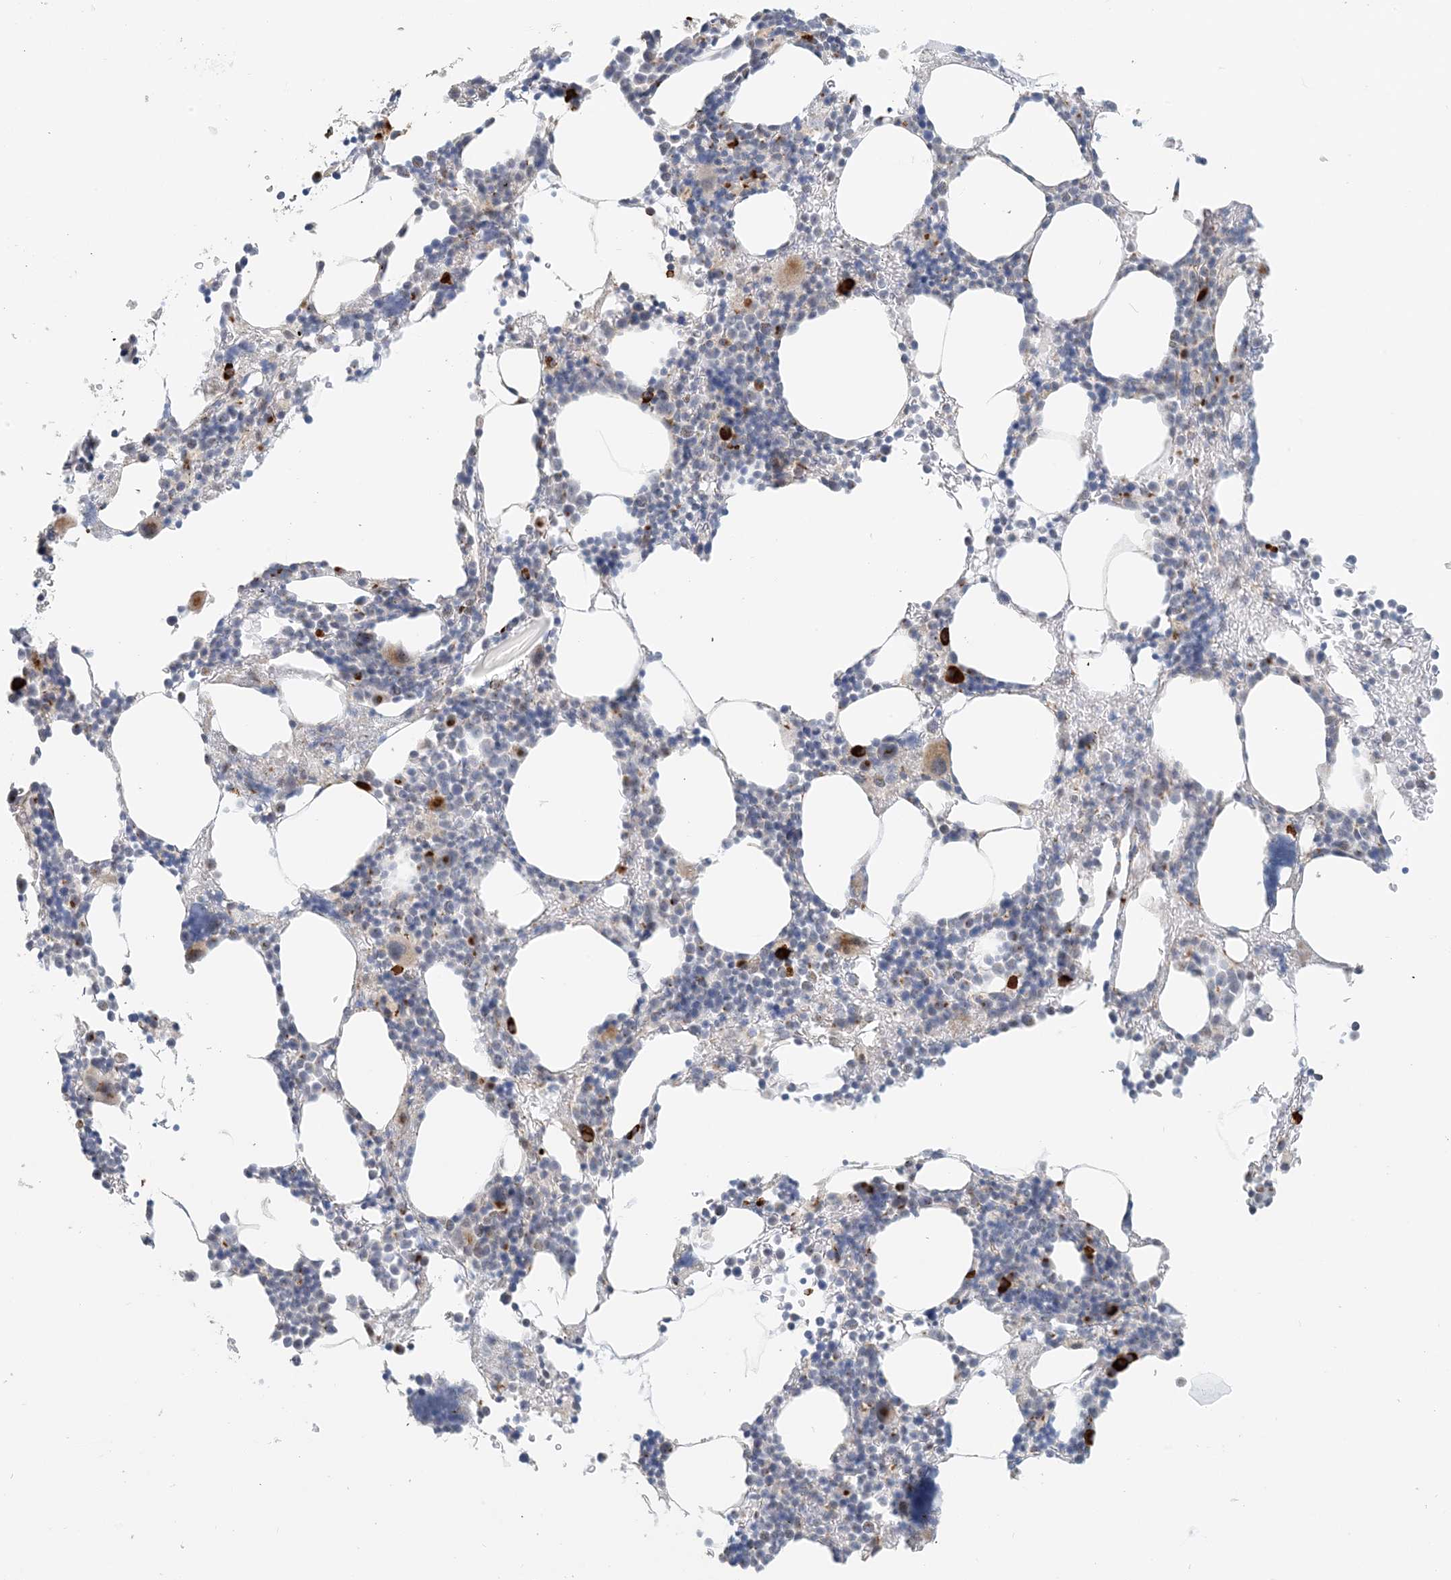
{"staining": {"intensity": "strong", "quantity": "<25%", "location": "cytoplasmic/membranous"}, "tissue": "bone marrow", "cell_type": "Hematopoietic cells", "image_type": "normal", "snomed": [{"axis": "morphology", "description": "Normal tissue, NOS"}, {"axis": "topography", "description": "Bone marrow"}], "caption": "A brown stain labels strong cytoplasmic/membranous positivity of a protein in hematopoietic cells of benign human bone marrow.", "gene": "ZCCHC4", "patient": {"sex": "male"}}